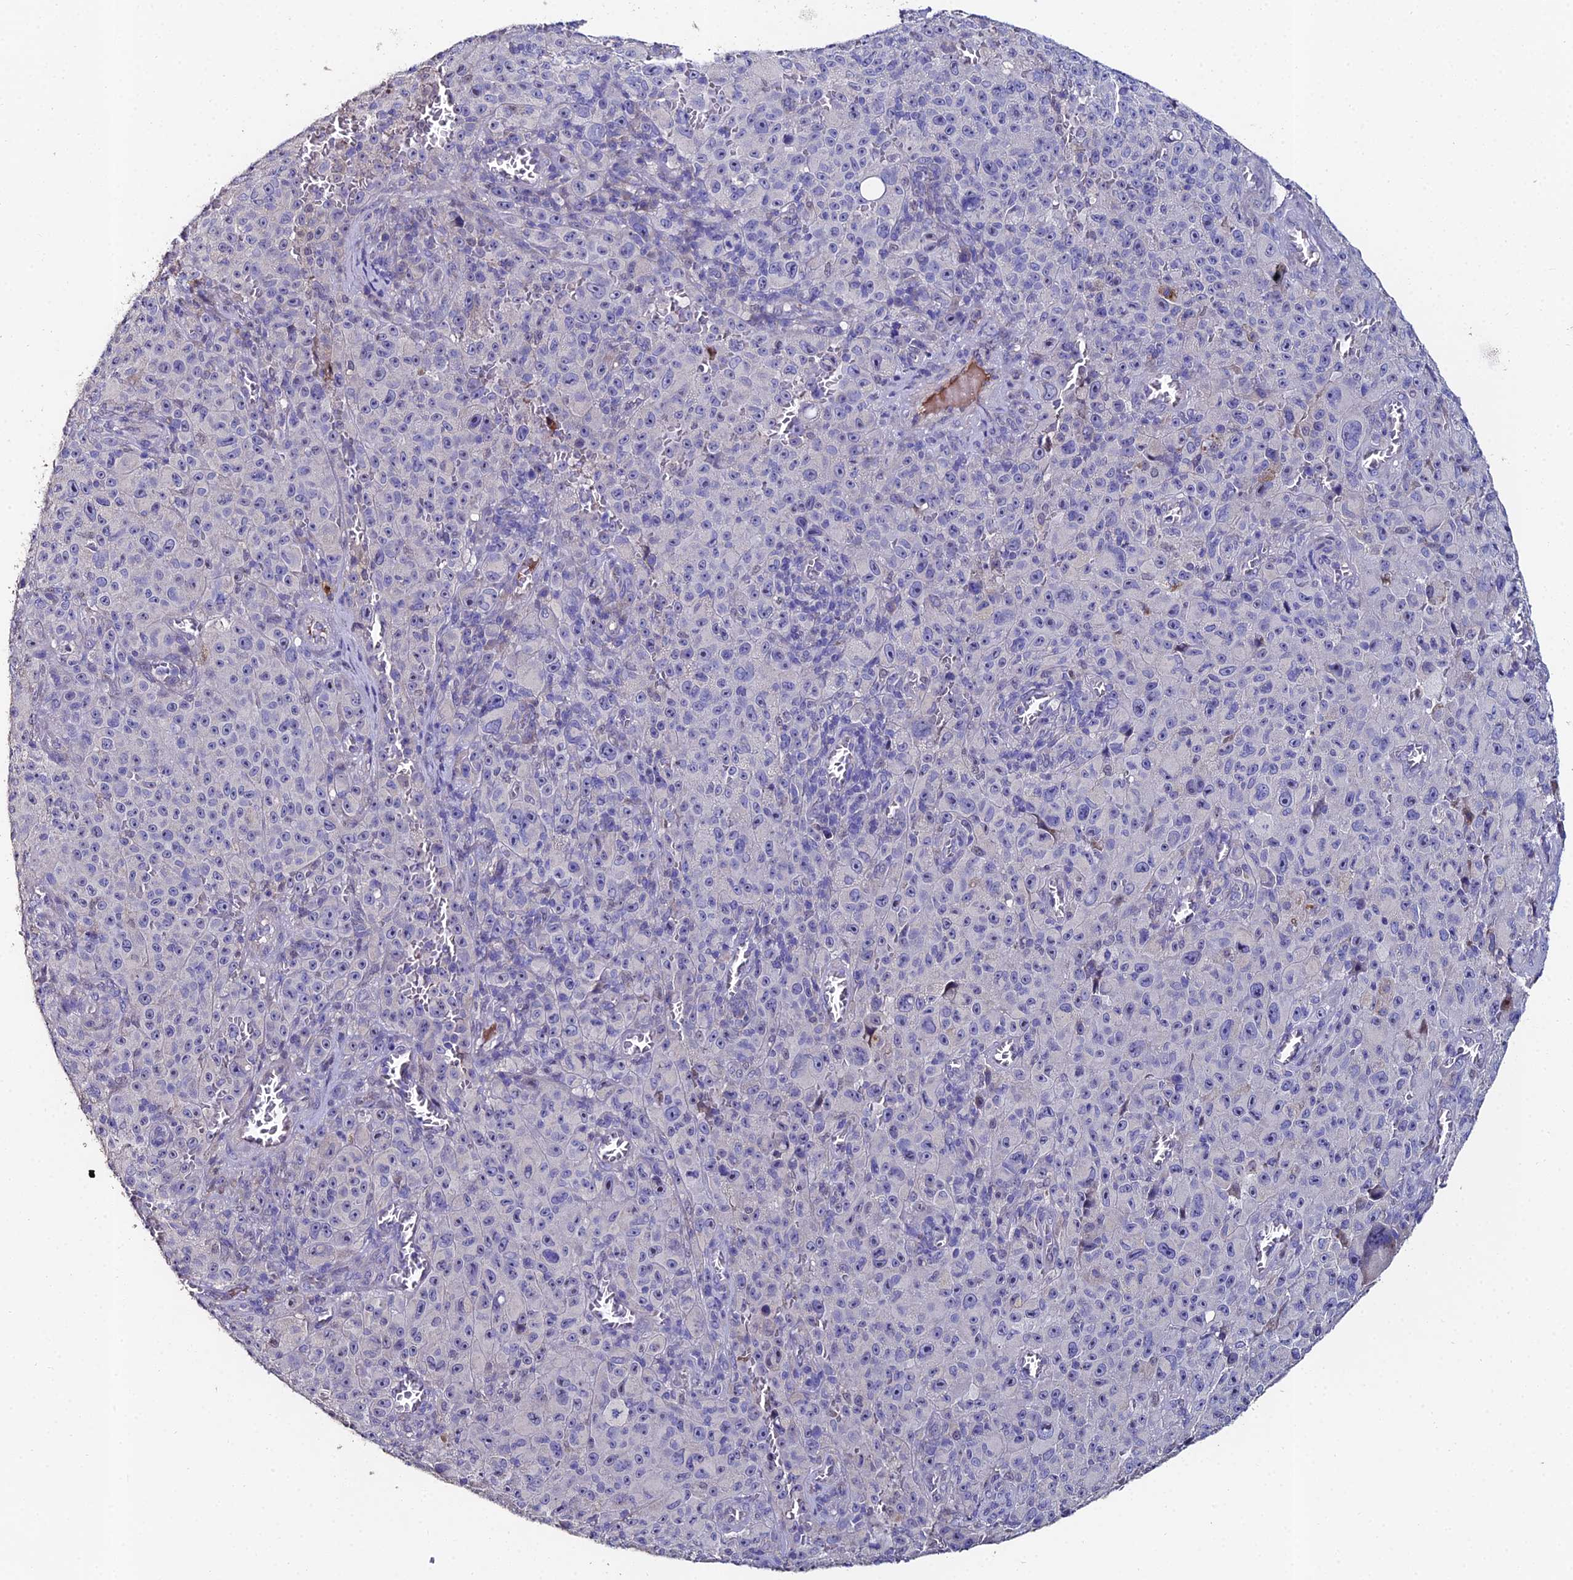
{"staining": {"intensity": "negative", "quantity": "none", "location": "none"}, "tissue": "melanoma", "cell_type": "Tumor cells", "image_type": "cancer", "snomed": [{"axis": "morphology", "description": "Malignant melanoma, NOS"}, {"axis": "topography", "description": "Skin"}], "caption": "Tumor cells are negative for brown protein staining in malignant melanoma.", "gene": "ESRRG", "patient": {"sex": "female", "age": 82}}